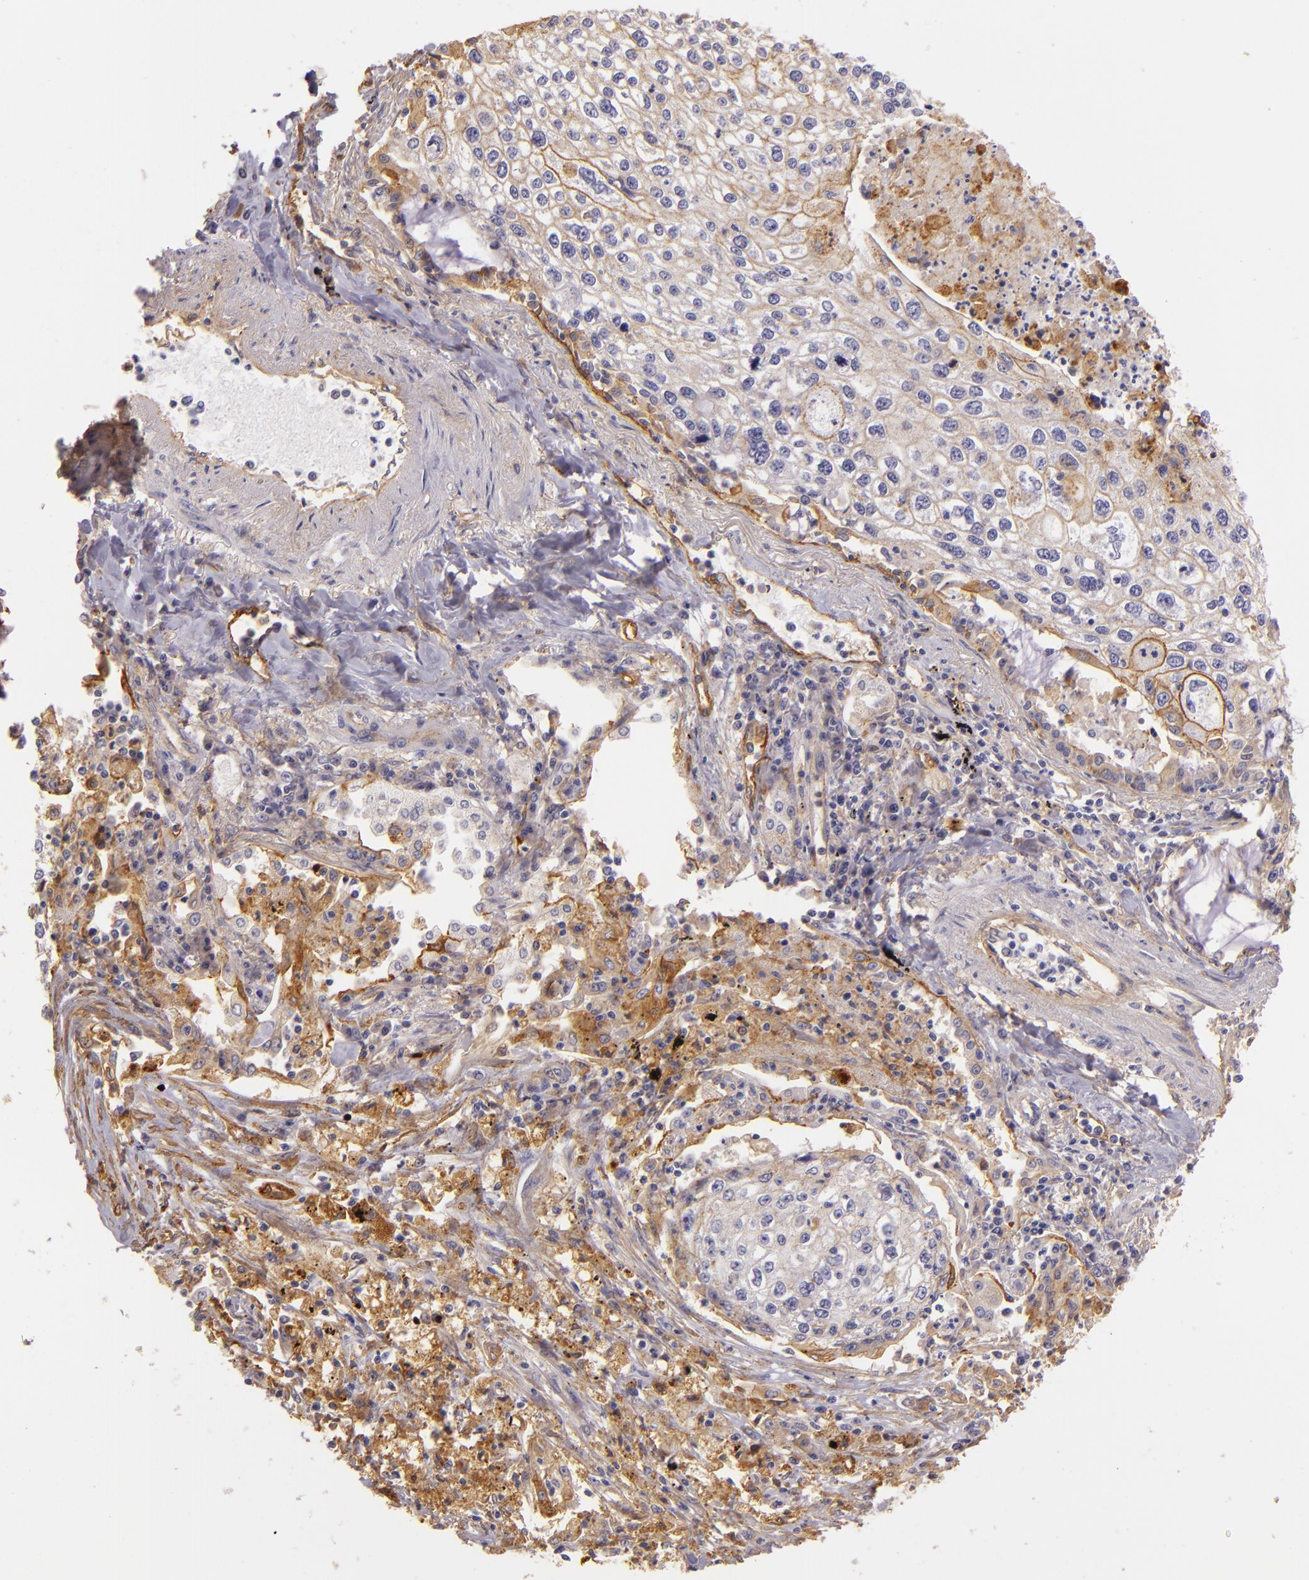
{"staining": {"intensity": "moderate", "quantity": "25%-75%", "location": "cytoplasmic/membranous"}, "tissue": "lung cancer", "cell_type": "Tumor cells", "image_type": "cancer", "snomed": [{"axis": "morphology", "description": "Squamous cell carcinoma, NOS"}, {"axis": "topography", "description": "Lung"}], "caption": "Immunohistochemical staining of human lung squamous cell carcinoma shows moderate cytoplasmic/membranous protein expression in approximately 25%-75% of tumor cells. Immunohistochemistry stains the protein in brown and the nuclei are stained blue.", "gene": "CTSF", "patient": {"sex": "male", "age": 75}}